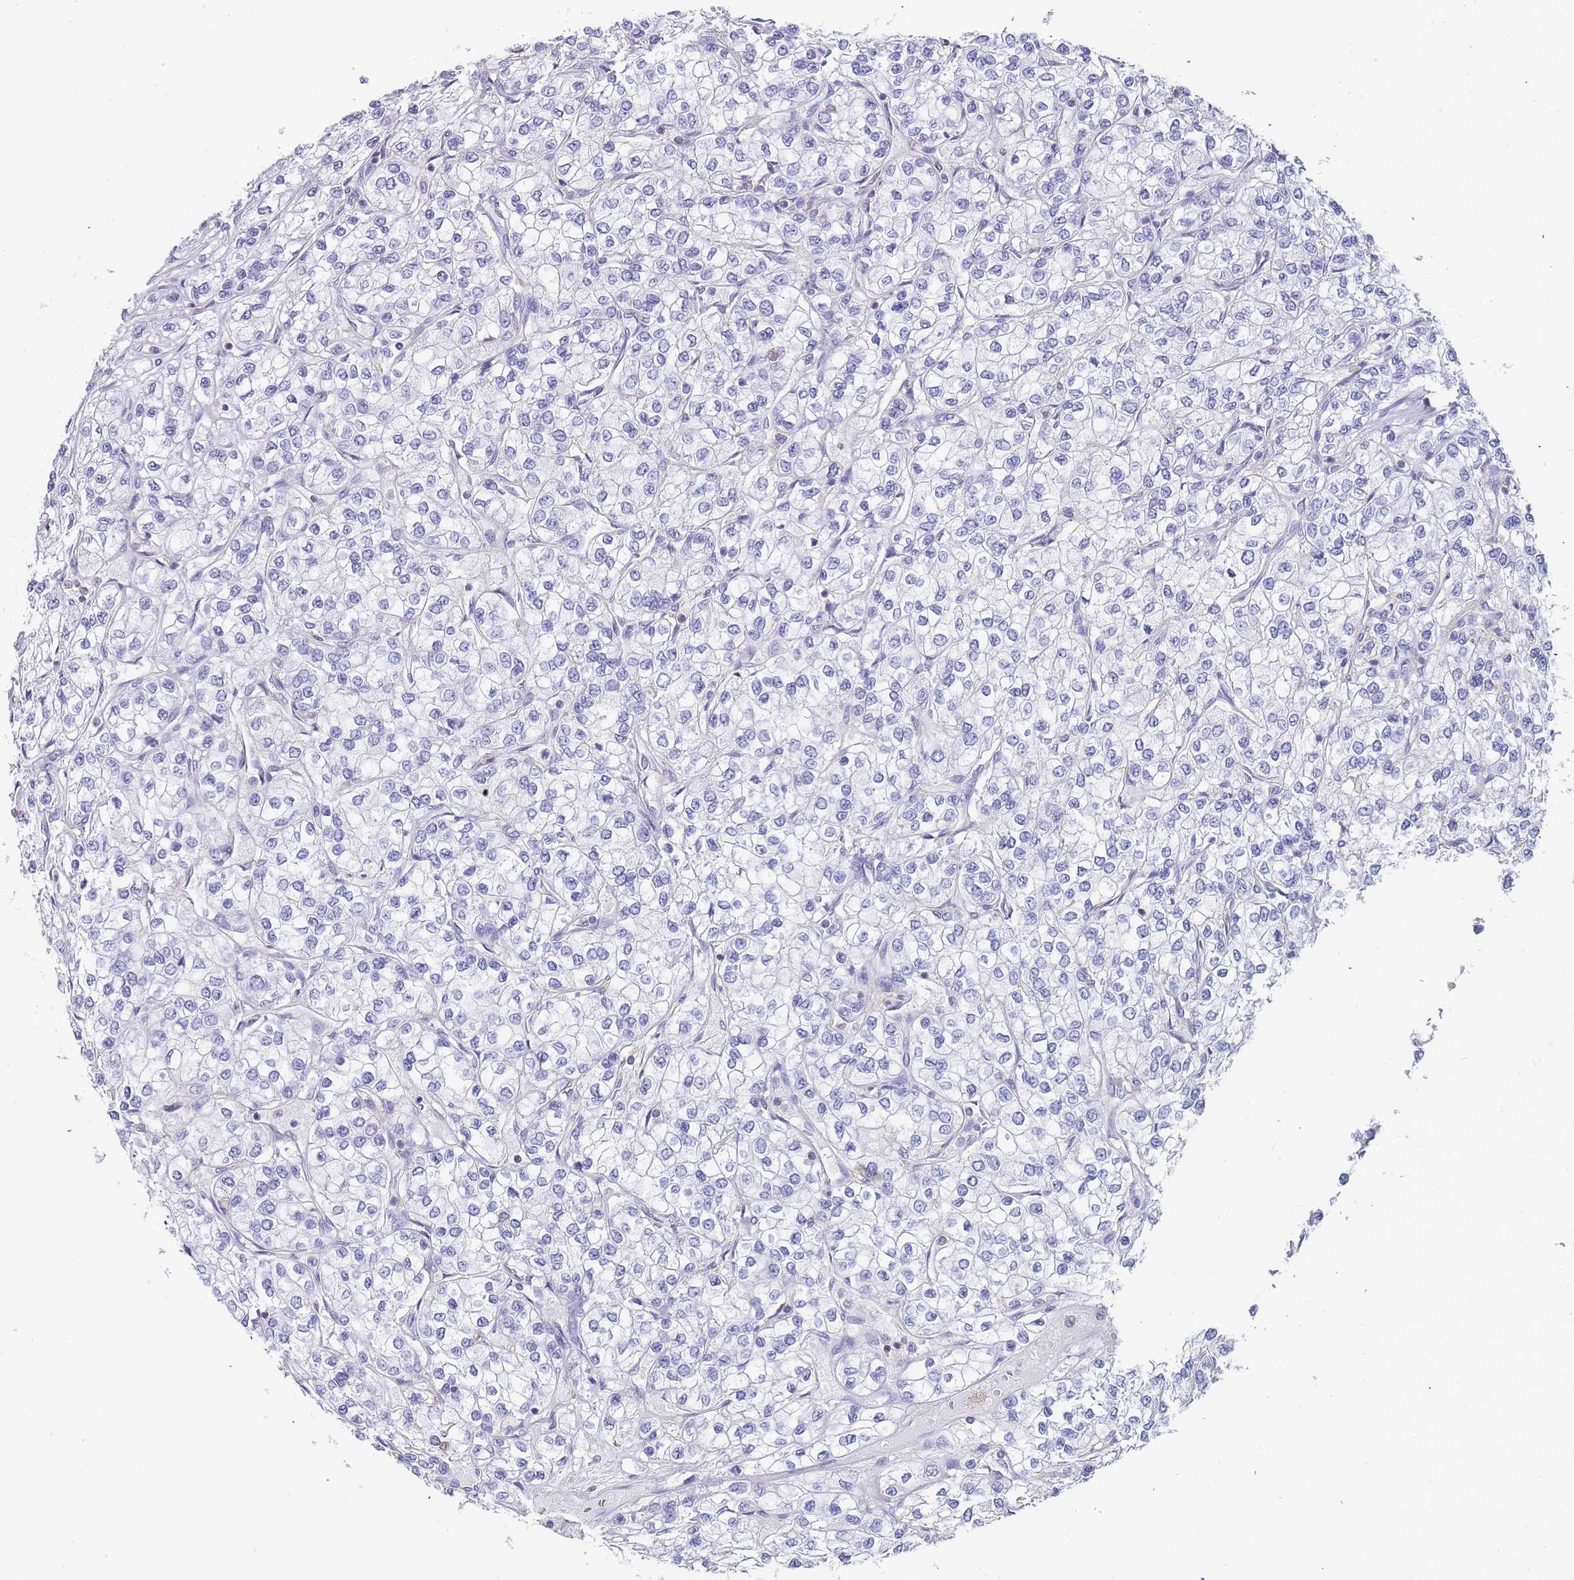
{"staining": {"intensity": "negative", "quantity": "none", "location": "none"}, "tissue": "renal cancer", "cell_type": "Tumor cells", "image_type": "cancer", "snomed": [{"axis": "morphology", "description": "Adenocarcinoma, NOS"}, {"axis": "topography", "description": "Kidney"}], "caption": "The micrograph exhibits no significant staining in tumor cells of renal adenocarcinoma.", "gene": "NOP14", "patient": {"sex": "male", "age": 80}}